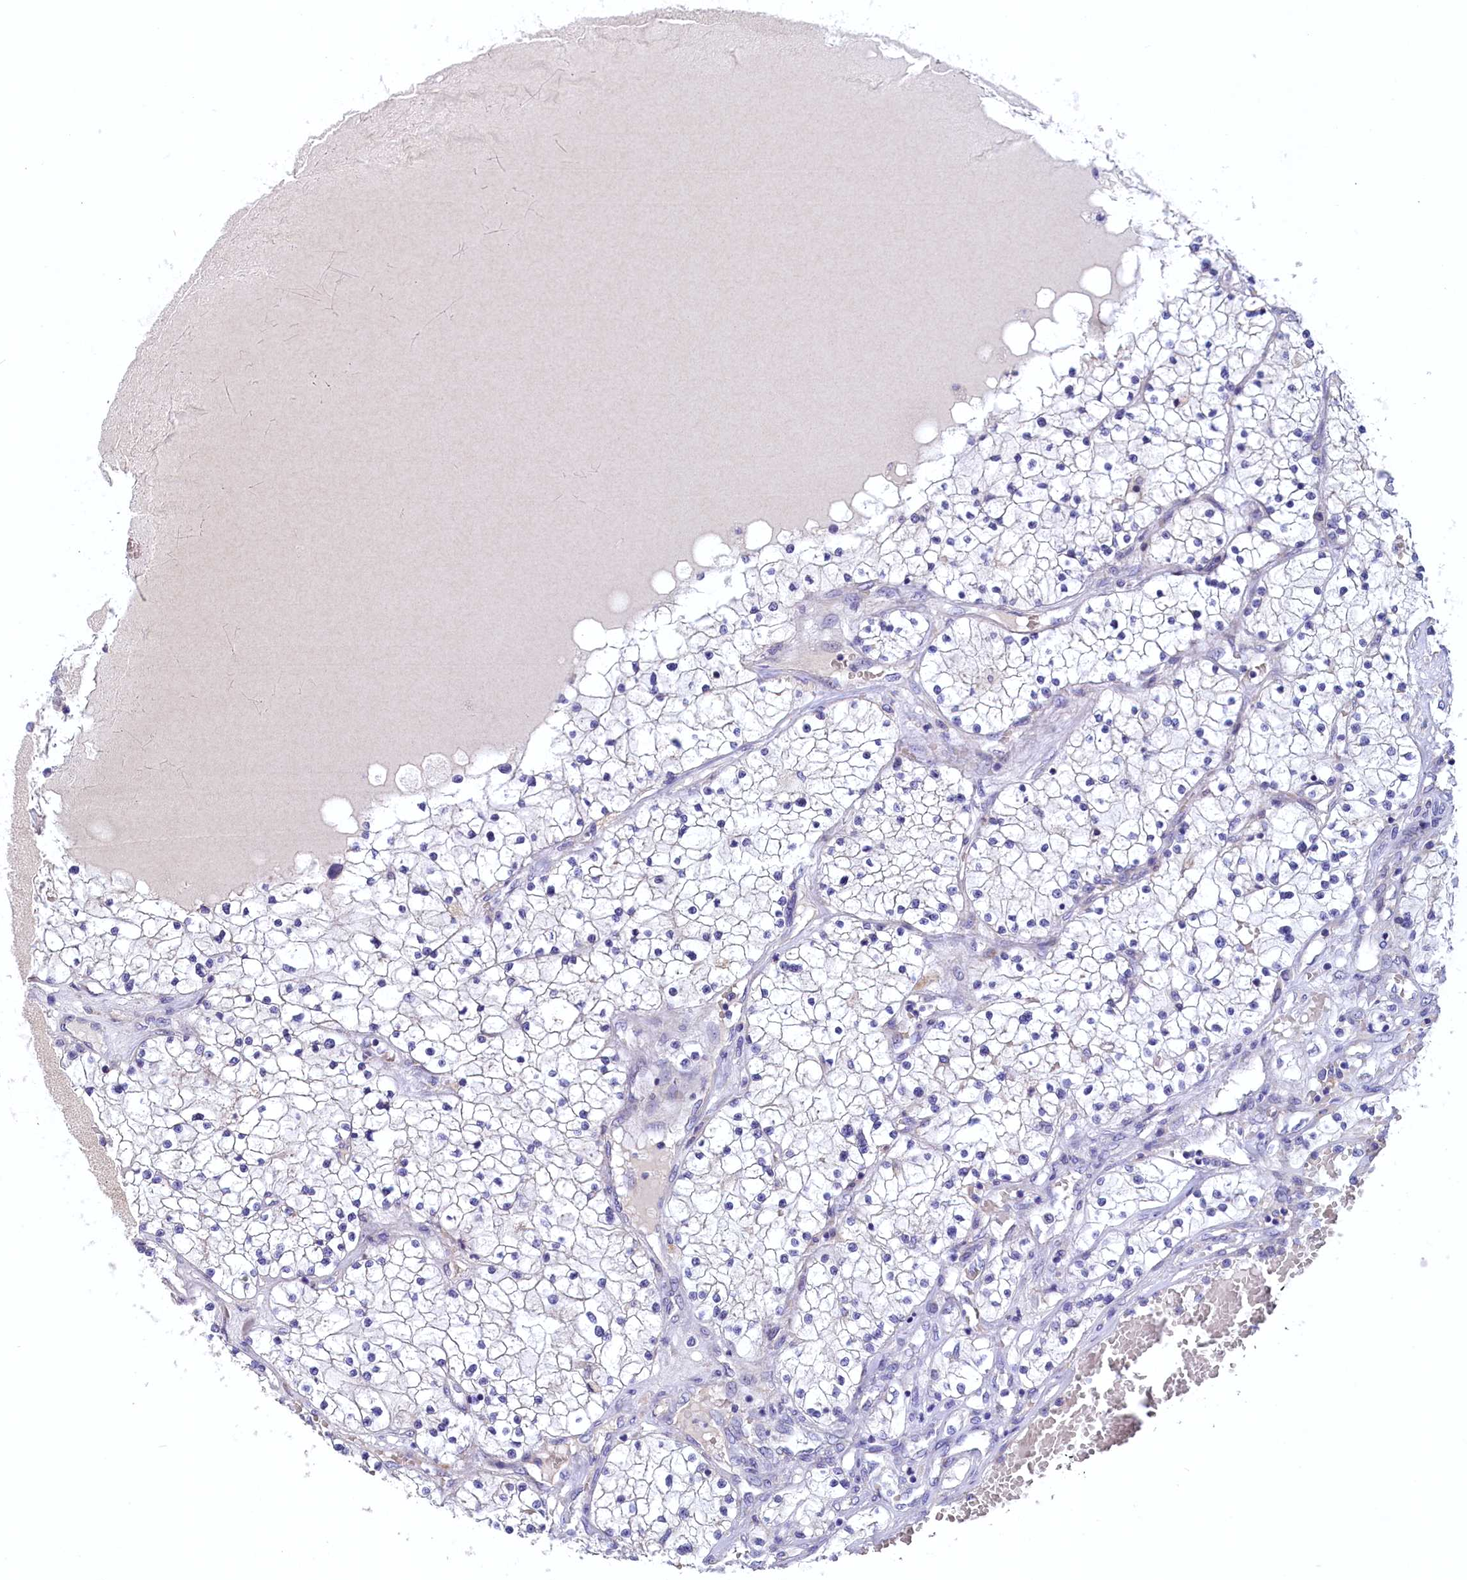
{"staining": {"intensity": "negative", "quantity": "none", "location": "none"}, "tissue": "renal cancer", "cell_type": "Tumor cells", "image_type": "cancer", "snomed": [{"axis": "morphology", "description": "Normal tissue, NOS"}, {"axis": "morphology", "description": "Adenocarcinoma, NOS"}, {"axis": "topography", "description": "Kidney"}], "caption": "Tumor cells show no significant expression in renal cancer.", "gene": "ZSWIM4", "patient": {"sex": "male", "age": 68}}